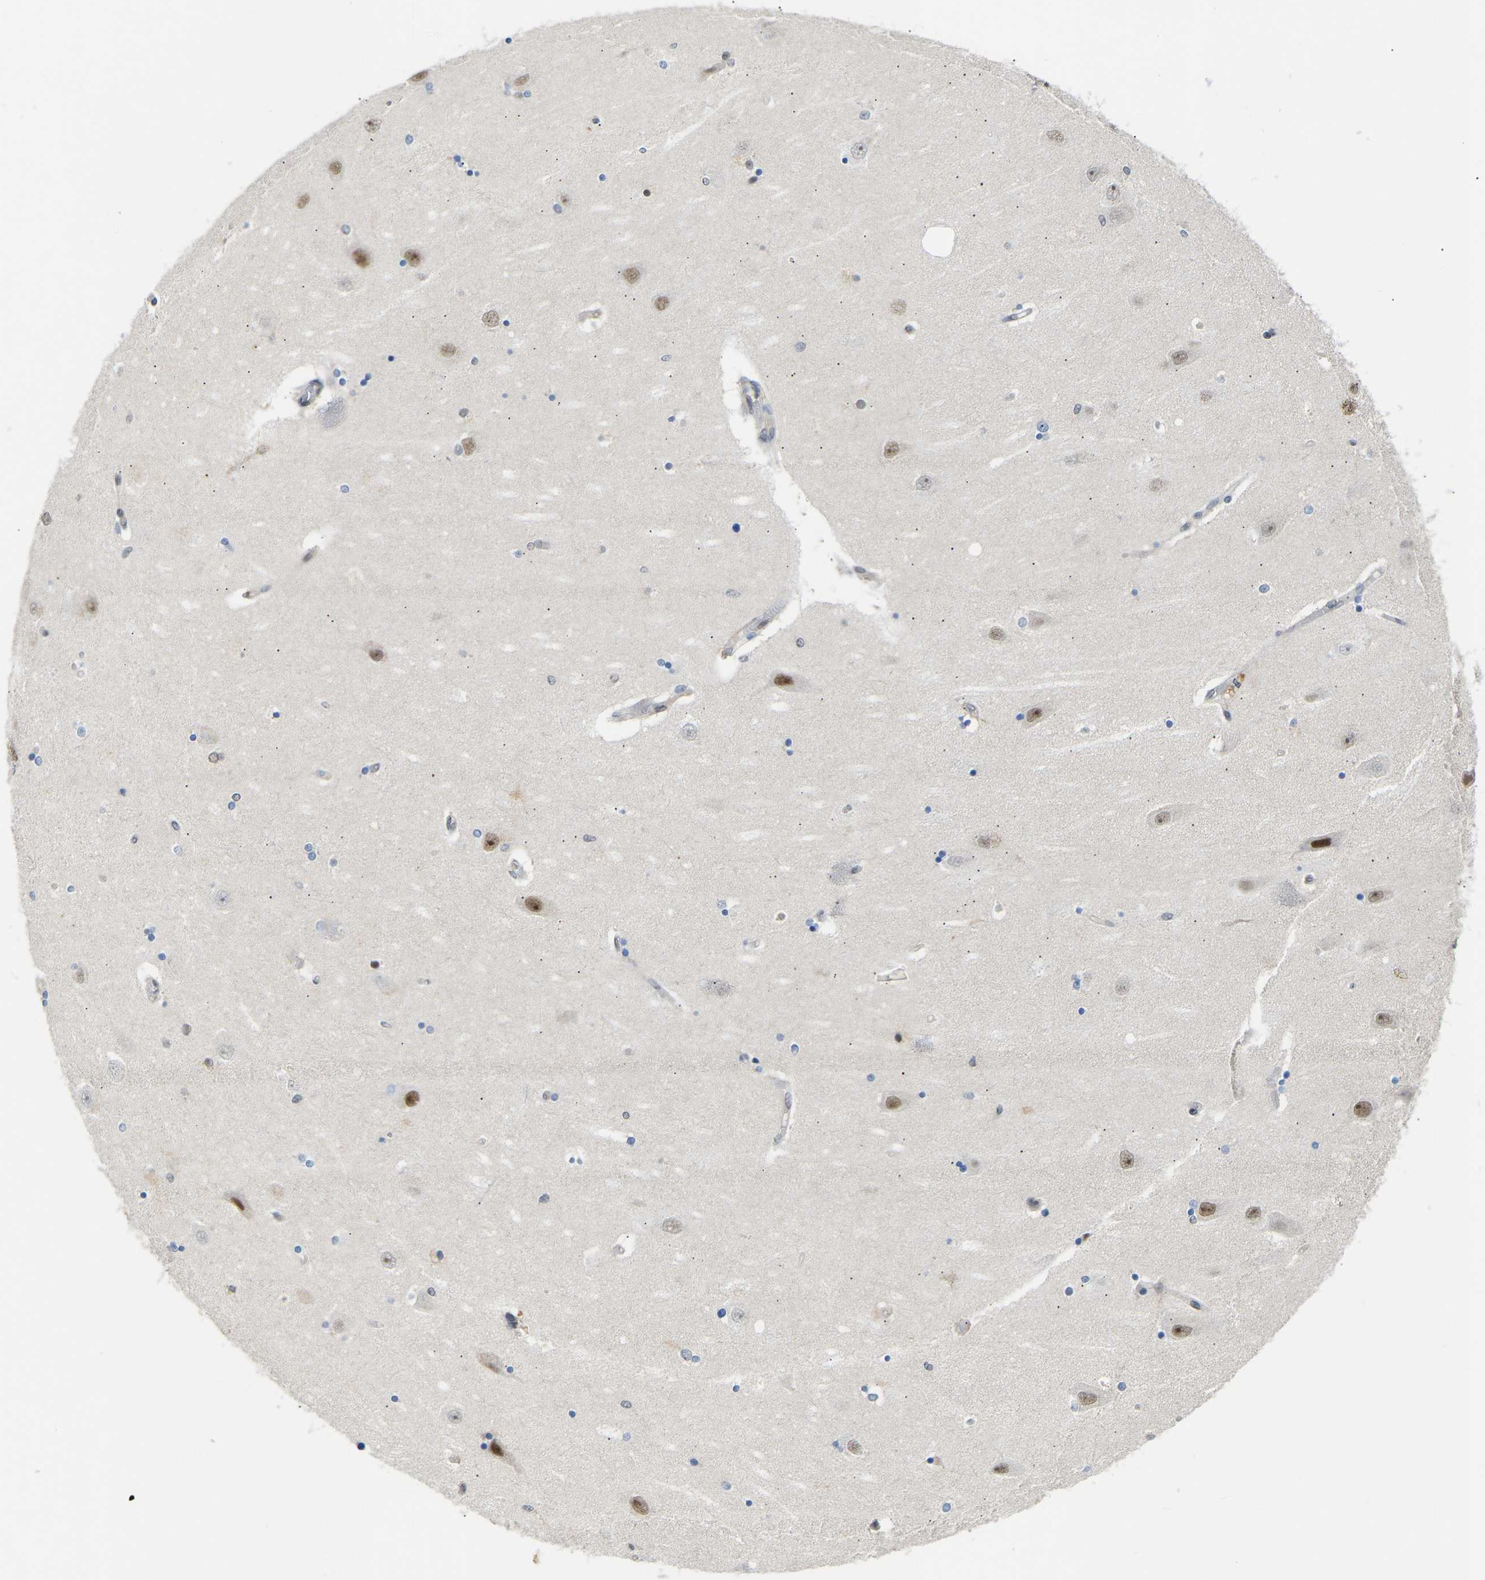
{"staining": {"intensity": "negative", "quantity": "none", "location": "none"}, "tissue": "hippocampus", "cell_type": "Glial cells", "image_type": "normal", "snomed": [{"axis": "morphology", "description": "Normal tissue, NOS"}, {"axis": "topography", "description": "Hippocampus"}], "caption": "Hippocampus stained for a protein using immunohistochemistry shows no staining glial cells.", "gene": "RBM15", "patient": {"sex": "female", "age": 54}}